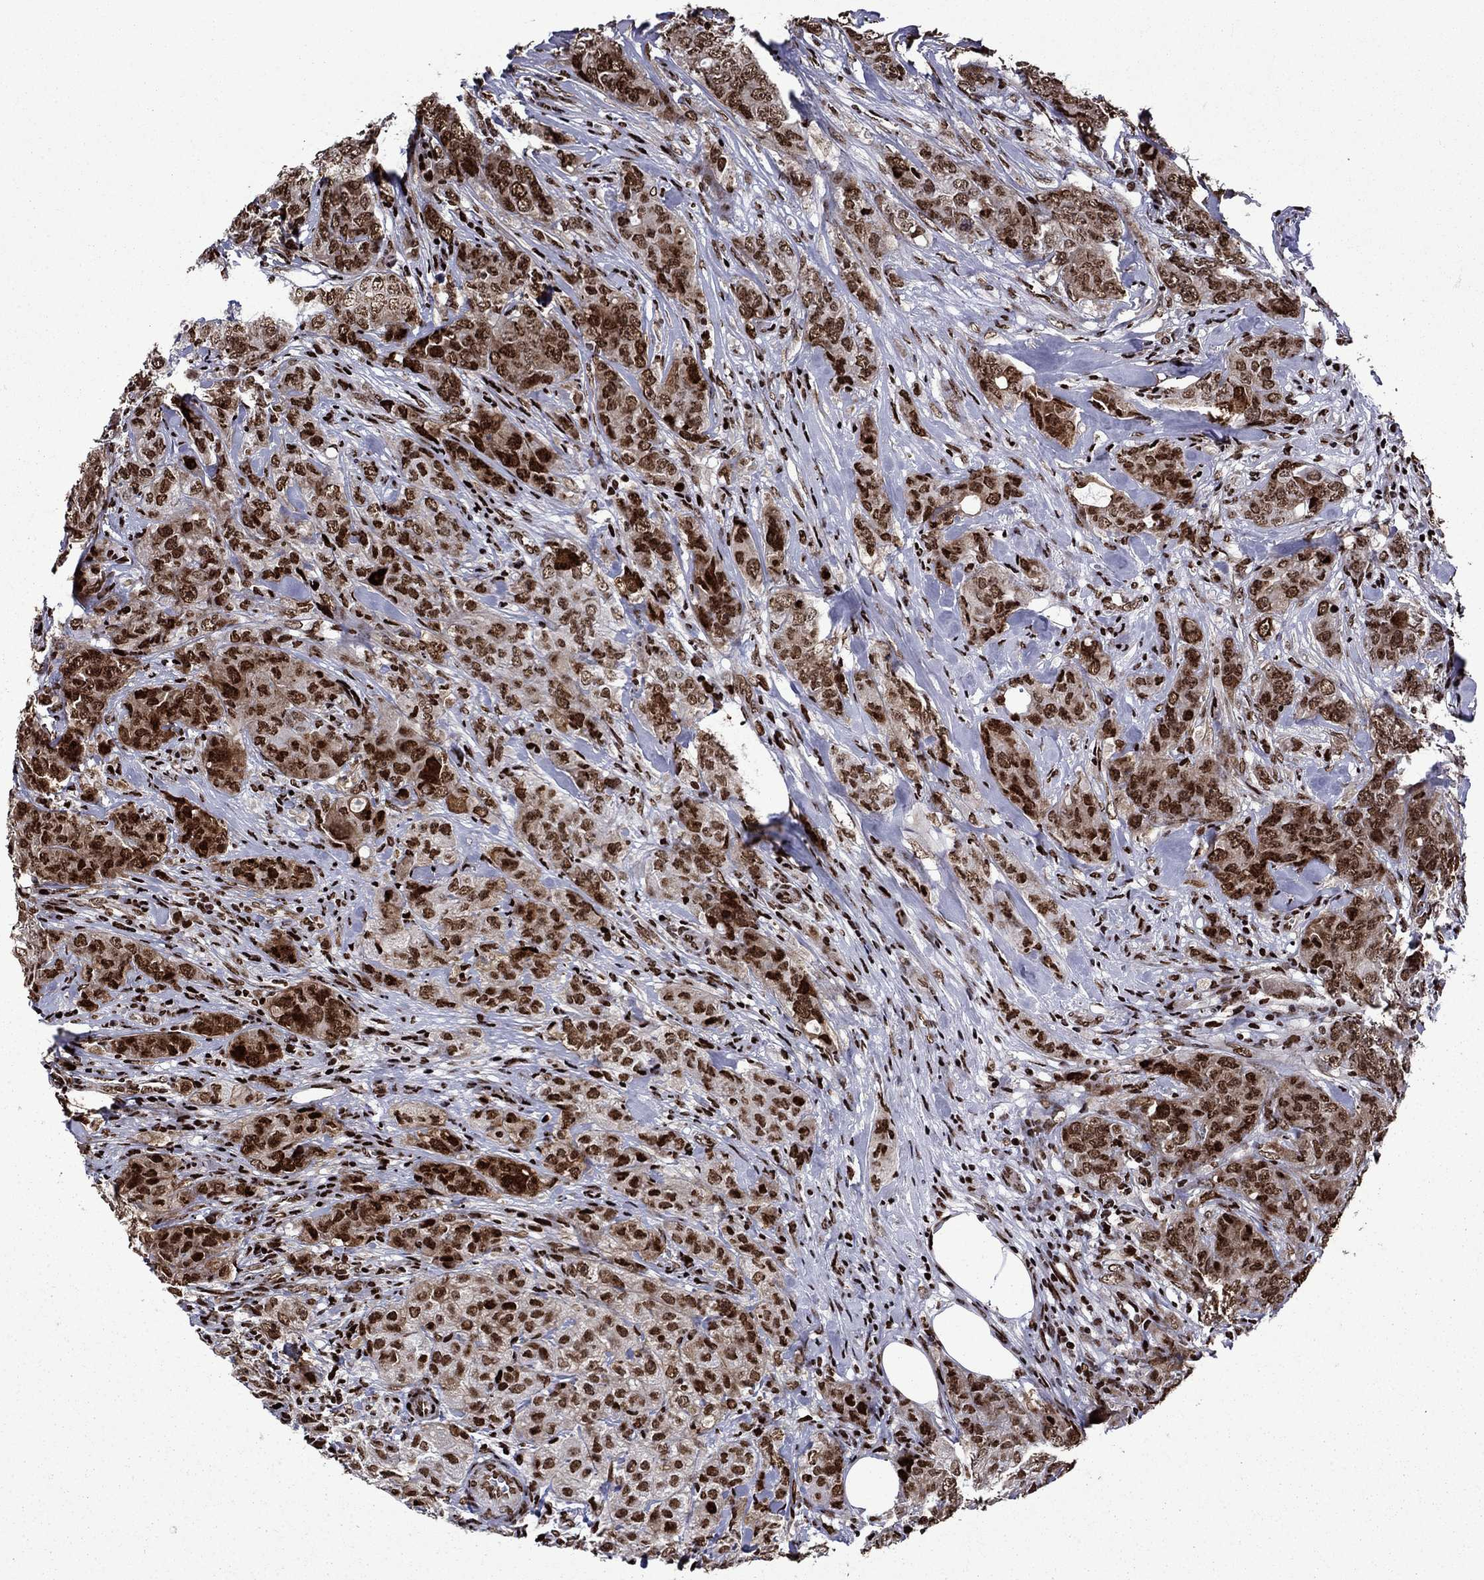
{"staining": {"intensity": "strong", "quantity": ">75%", "location": "nuclear"}, "tissue": "breast cancer", "cell_type": "Tumor cells", "image_type": "cancer", "snomed": [{"axis": "morphology", "description": "Duct carcinoma"}, {"axis": "topography", "description": "Breast"}], "caption": "About >75% of tumor cells in breast cancer (invasive ductal carcinoma) display strong nuclear protein positivity as visualized by brown immunohistochemical staining.", "gene": "LIMK1", "patient": {"sex": "female", "age": 43}}